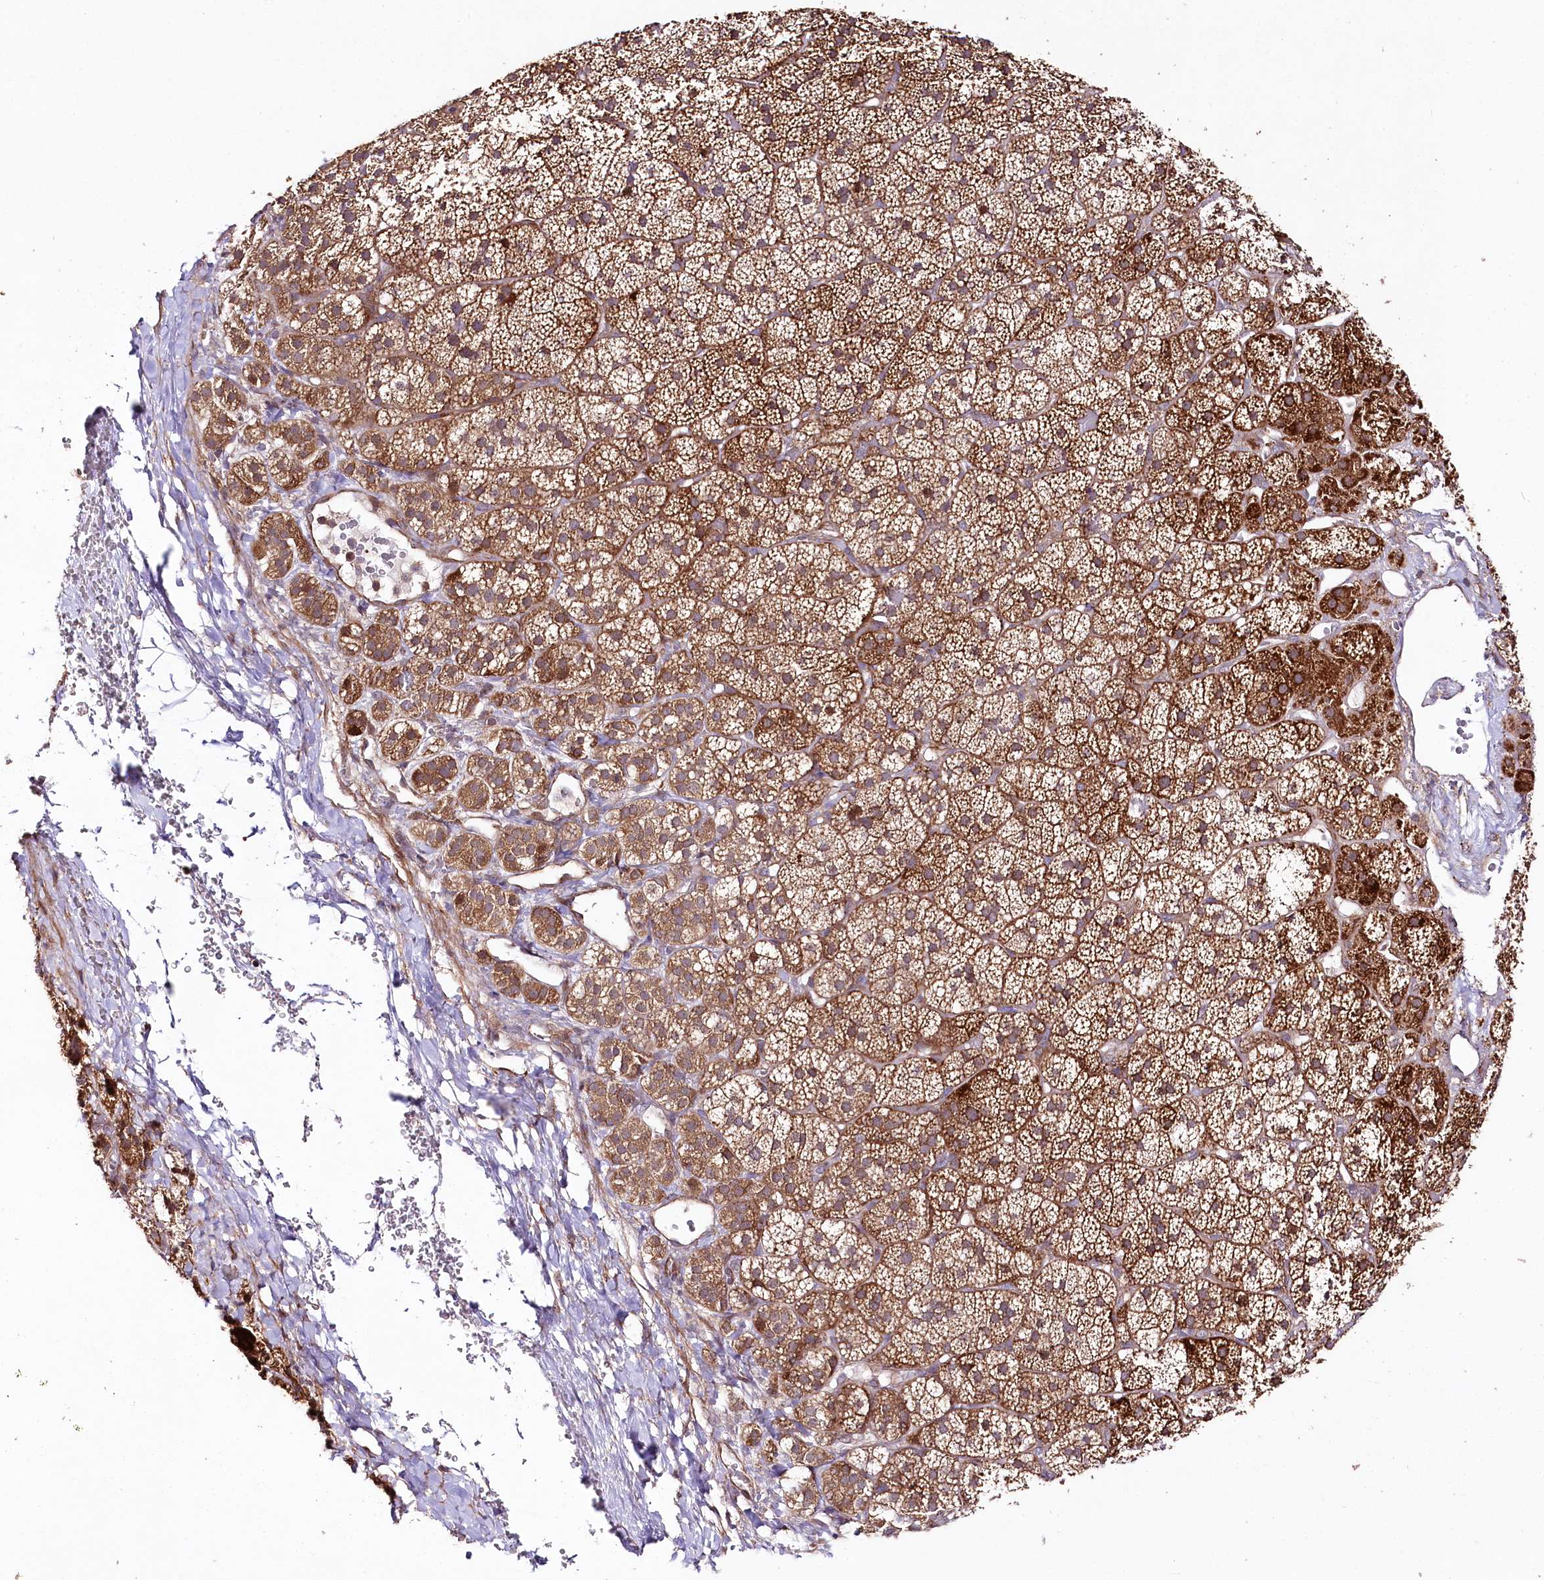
{"staining": {"intensity": "moderate", "quantity": ">75%", "location": "cytoplasmic/membranous"}, "tissue": "adrenal gland", "cell_type": "Glandular cells", "image_type": "normal", "snomed": [{"axis": "morphology", "description": "Normal tissue, NOS"}, {"axis": "topography", "description": "Adrenal gland"}], "caption": "IHC photomicrograph of benign adrenal gland: adrenal gland stained using immunohistochemistry exhibits medium levels of moderate protein expression localized specifically in the cytoplasmic/membranous of glandular cells, appearing as a cytoplasmic/membranous brown color.", "gene": "PHLDB1", "patient": {"sex": "female", "age": 44}}